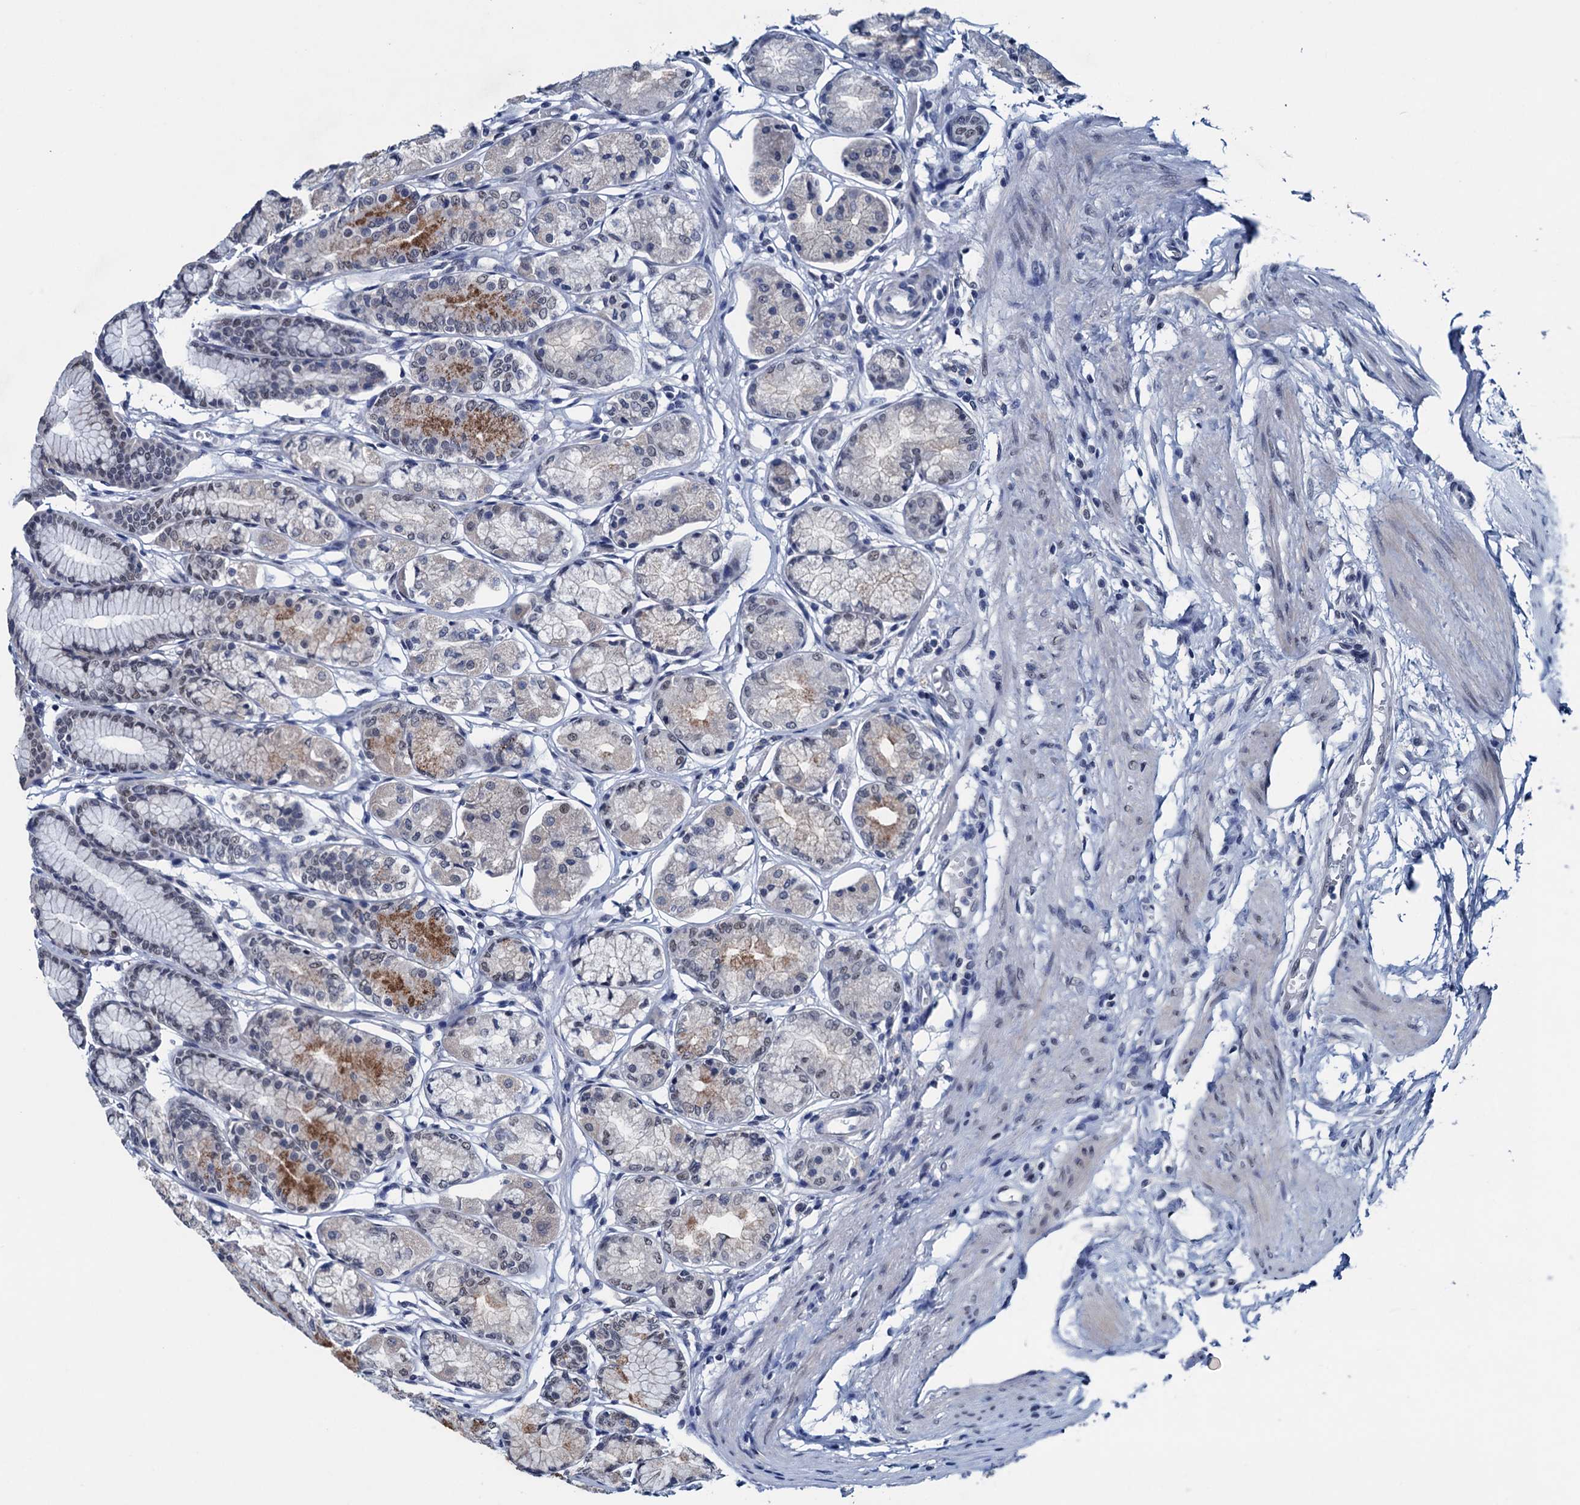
{"staining": {"intensity": "moderate", "quantity": "<25%", "location": "cytoplasmic/membranous"}, "tissue": "stomach", "cell_type": "Glandular cells", "image_type": "normal", "snomed": [{"axis": "morphology", "description": "Normal tissue, NOS"}, {"axis": "morphology", "description": "Adenocarcinoma, NOS"}, {"axis": "morphology", "description": "Adenocarcinoma, High grade"}, {"axis": "topography", "description": "Stomach, upper"}, {"axis": "topography", "description": "Stomach"}], "caption": "Immunohistochemistry (IHC) of normal human stomach demonstrates low levels of moderate cytoplasmic/membranous expression in approximately <25% of glandular cells. (brown staining indicates protein expression, while blue staining denotes nuclei).", "gene": "FNBP4", "patient": {"sex": "female", "age": 65}}